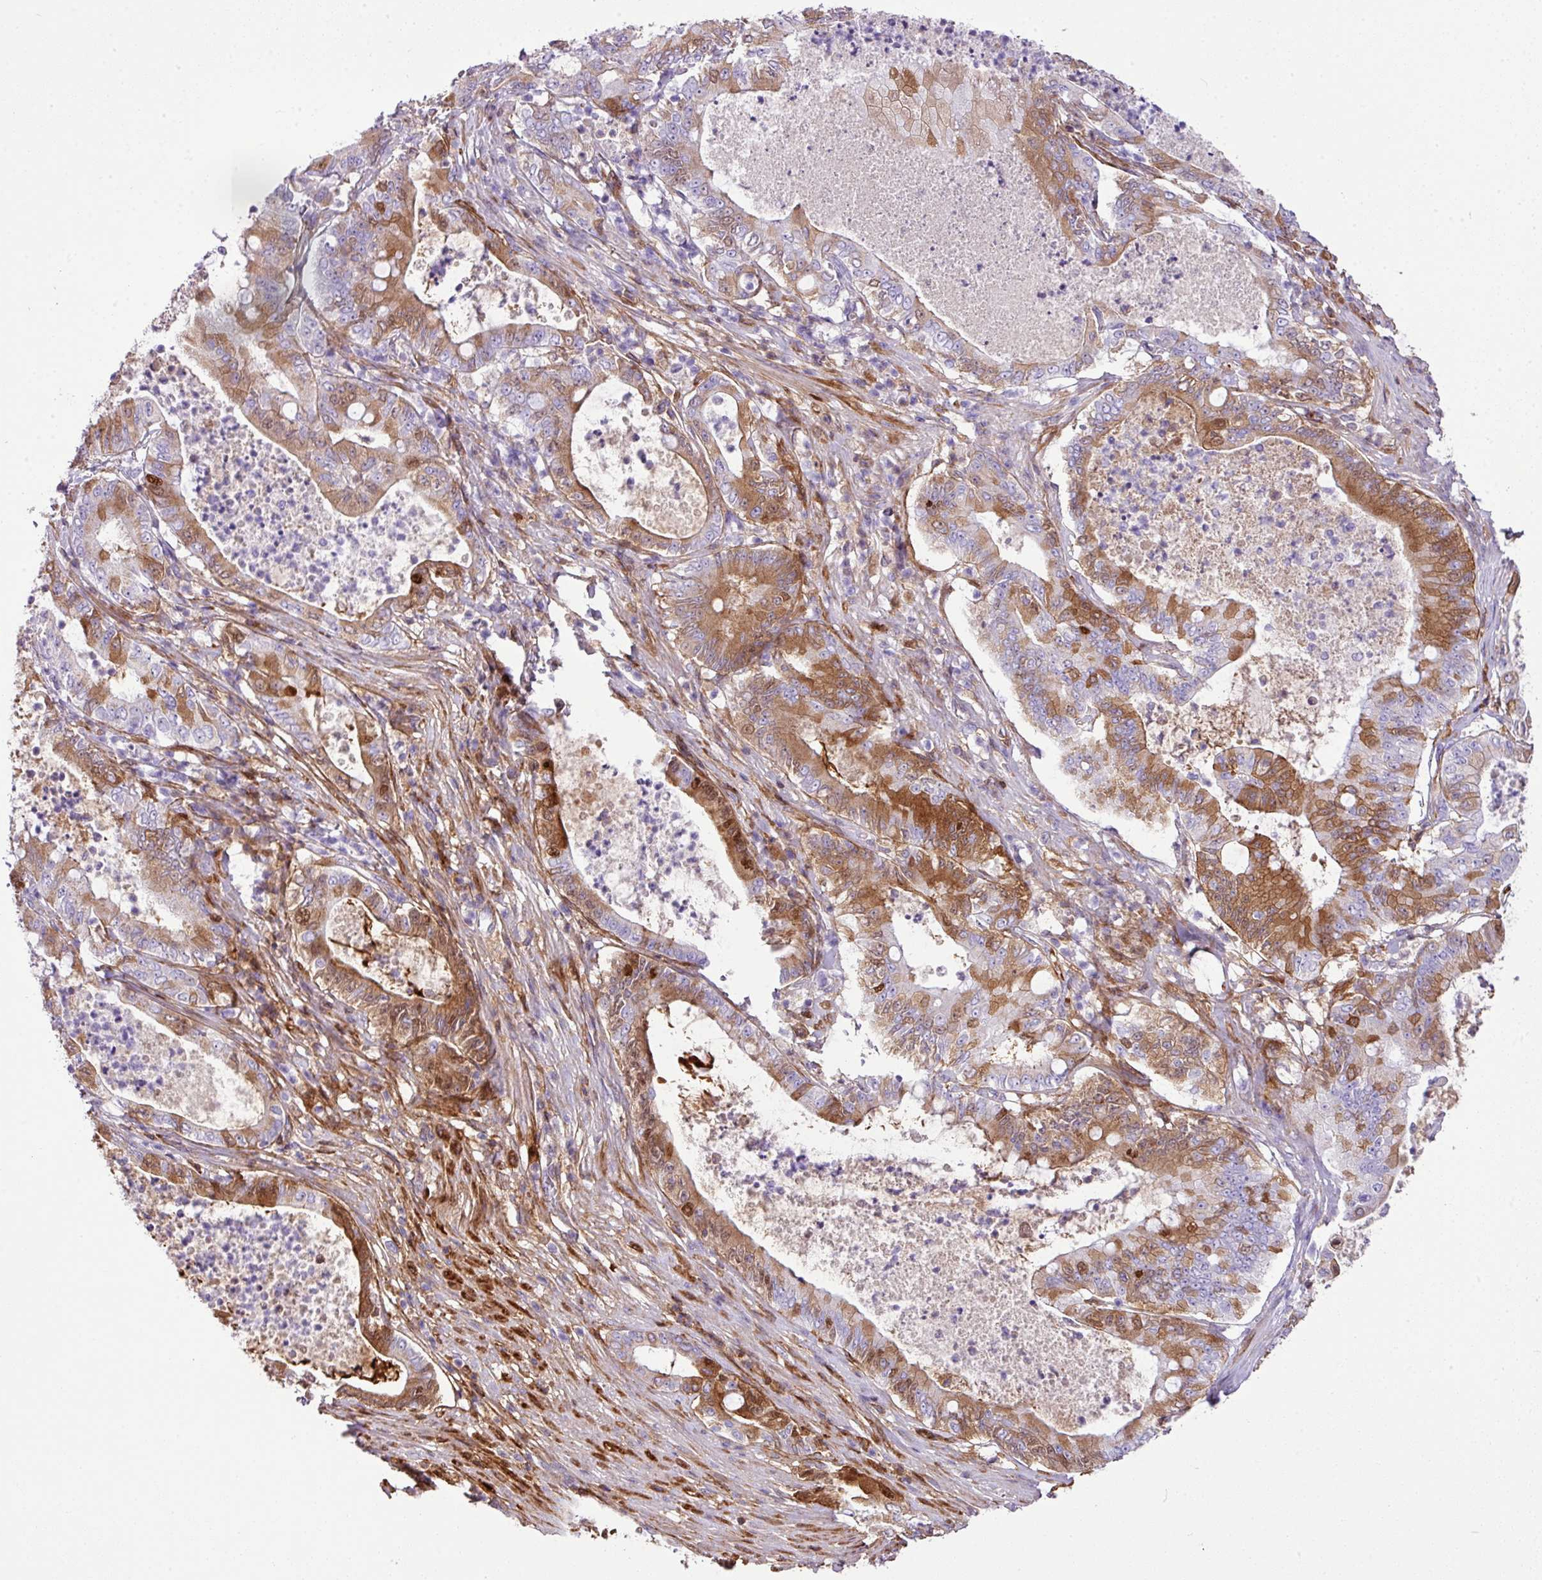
{"staining": {"intensity": "moderate", "quantity": "25%-75%", "location": "cytoplasmic/membranous,nuclear"}, "tissue": "pancreatic cancer", "cell_type": "Tumor cells", "image_type": "cancer", "snomed": [{"axis": "morphology", "description": "Adenocarcinoma, NOS"}, {"axis": "topography", "description": "Pancreas"}], "caption": "DAB immunohistochemical staining of human pancreatic cancer exhibits moderate cytoplasmic/membranous and nuclear protein positivity in about 25%-75% of tumor cells. (Brightfield microscopy of DAB IHC at high magnification).", "gene": "CTXN2", "patient": {"sex": "male", "age": 71}}